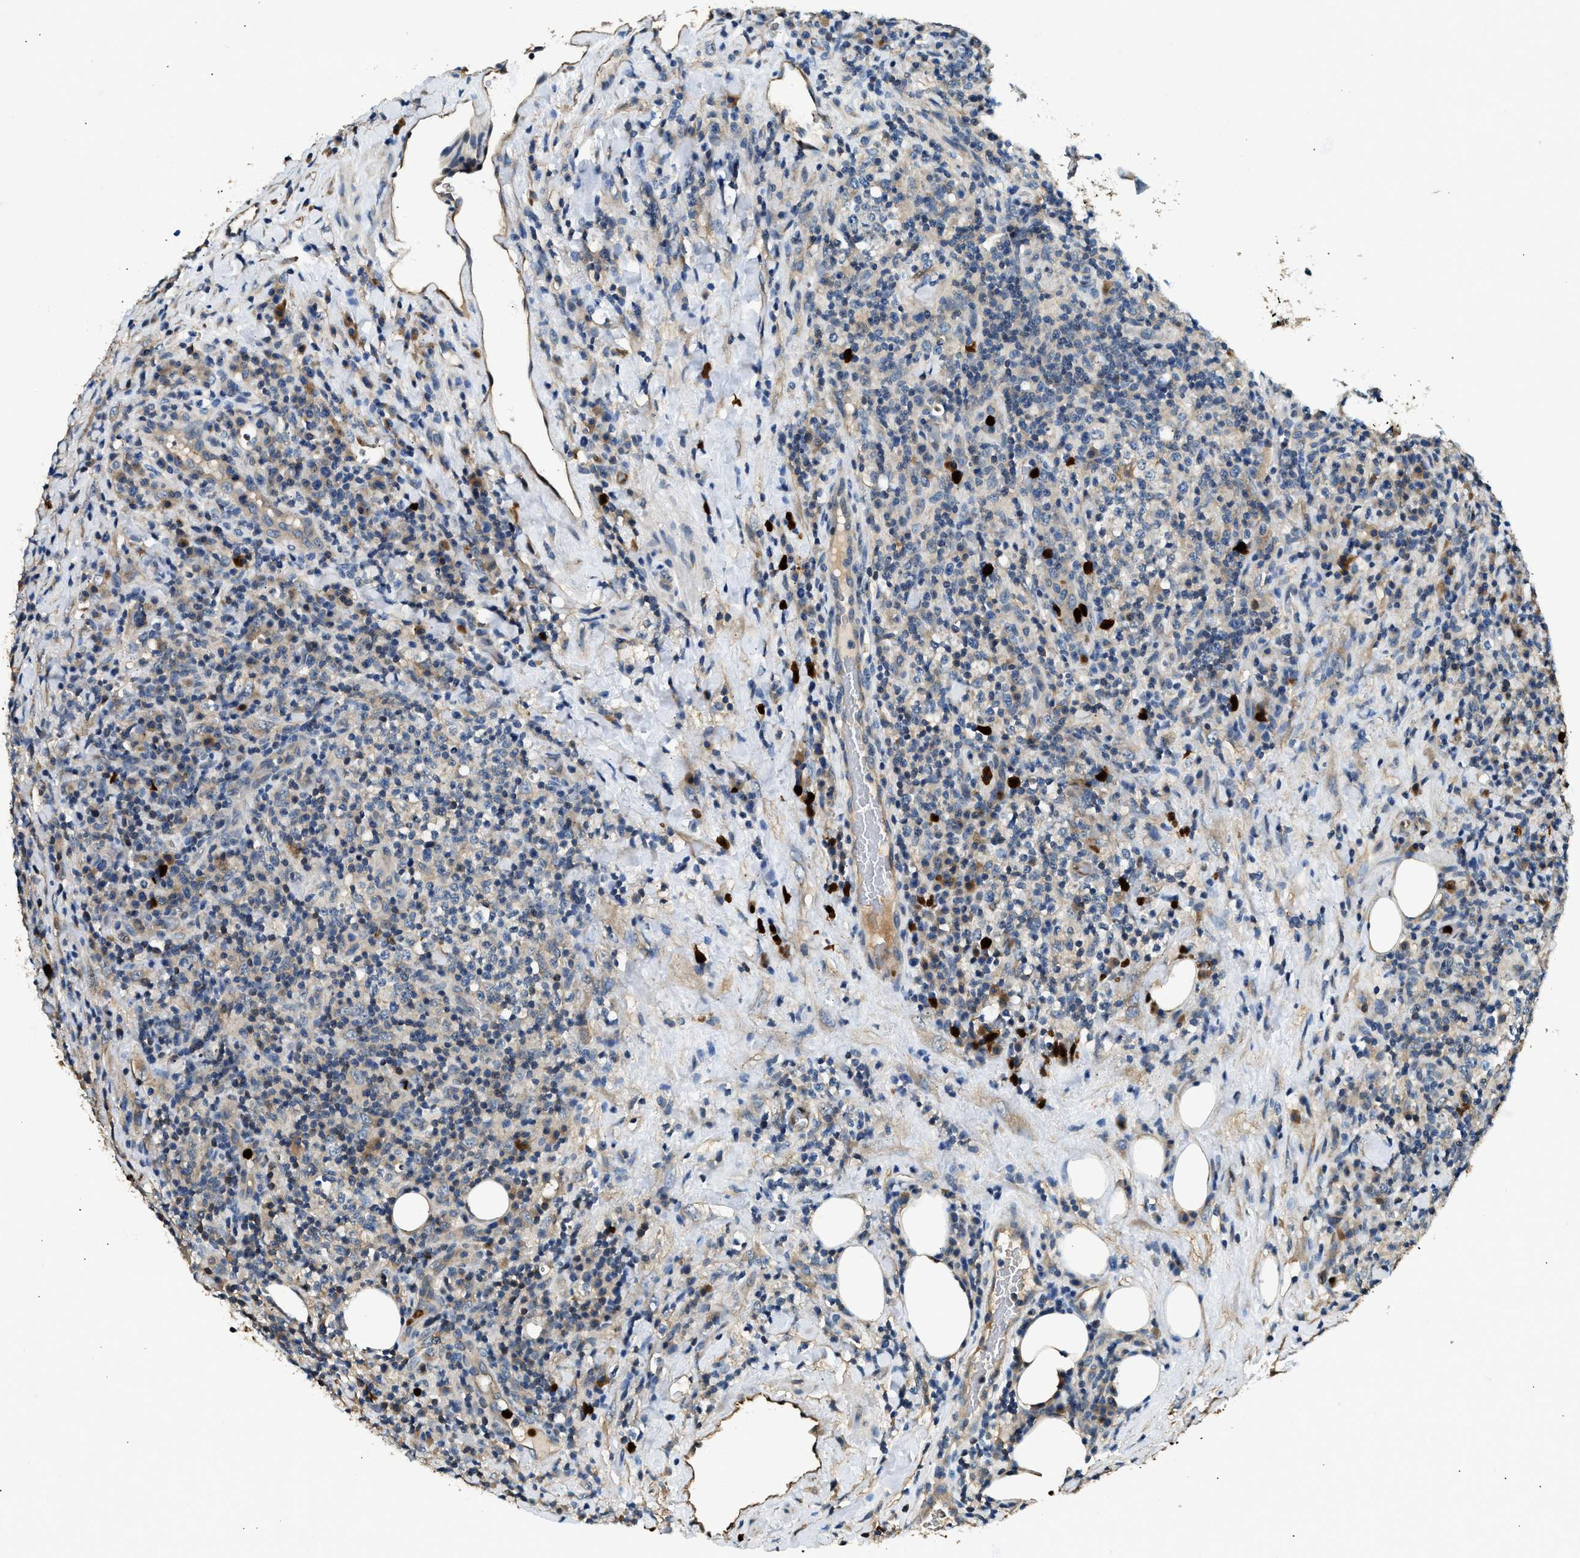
{"staining": {"intensity": "weak", "quantity": "<25%", "location": "cytoplasmic/membranous"}, "tissue": "lymphoma", "cell_type": "Tumor cells", "image_type": "cancer", "snomed": [{"axis": "morphology", "description": "Malignant lymphoma, non-Hodgkin's type, High grade"}, {"axis": "topography", "description": "Lymph node"}], "caption": "An image of human malignant lymphoma, non-Hodgkin's type (high-grade) is negative for staining in tumor cells.", "gene": "ANXA3", "patient": {"sex": "female", "age": 76}}